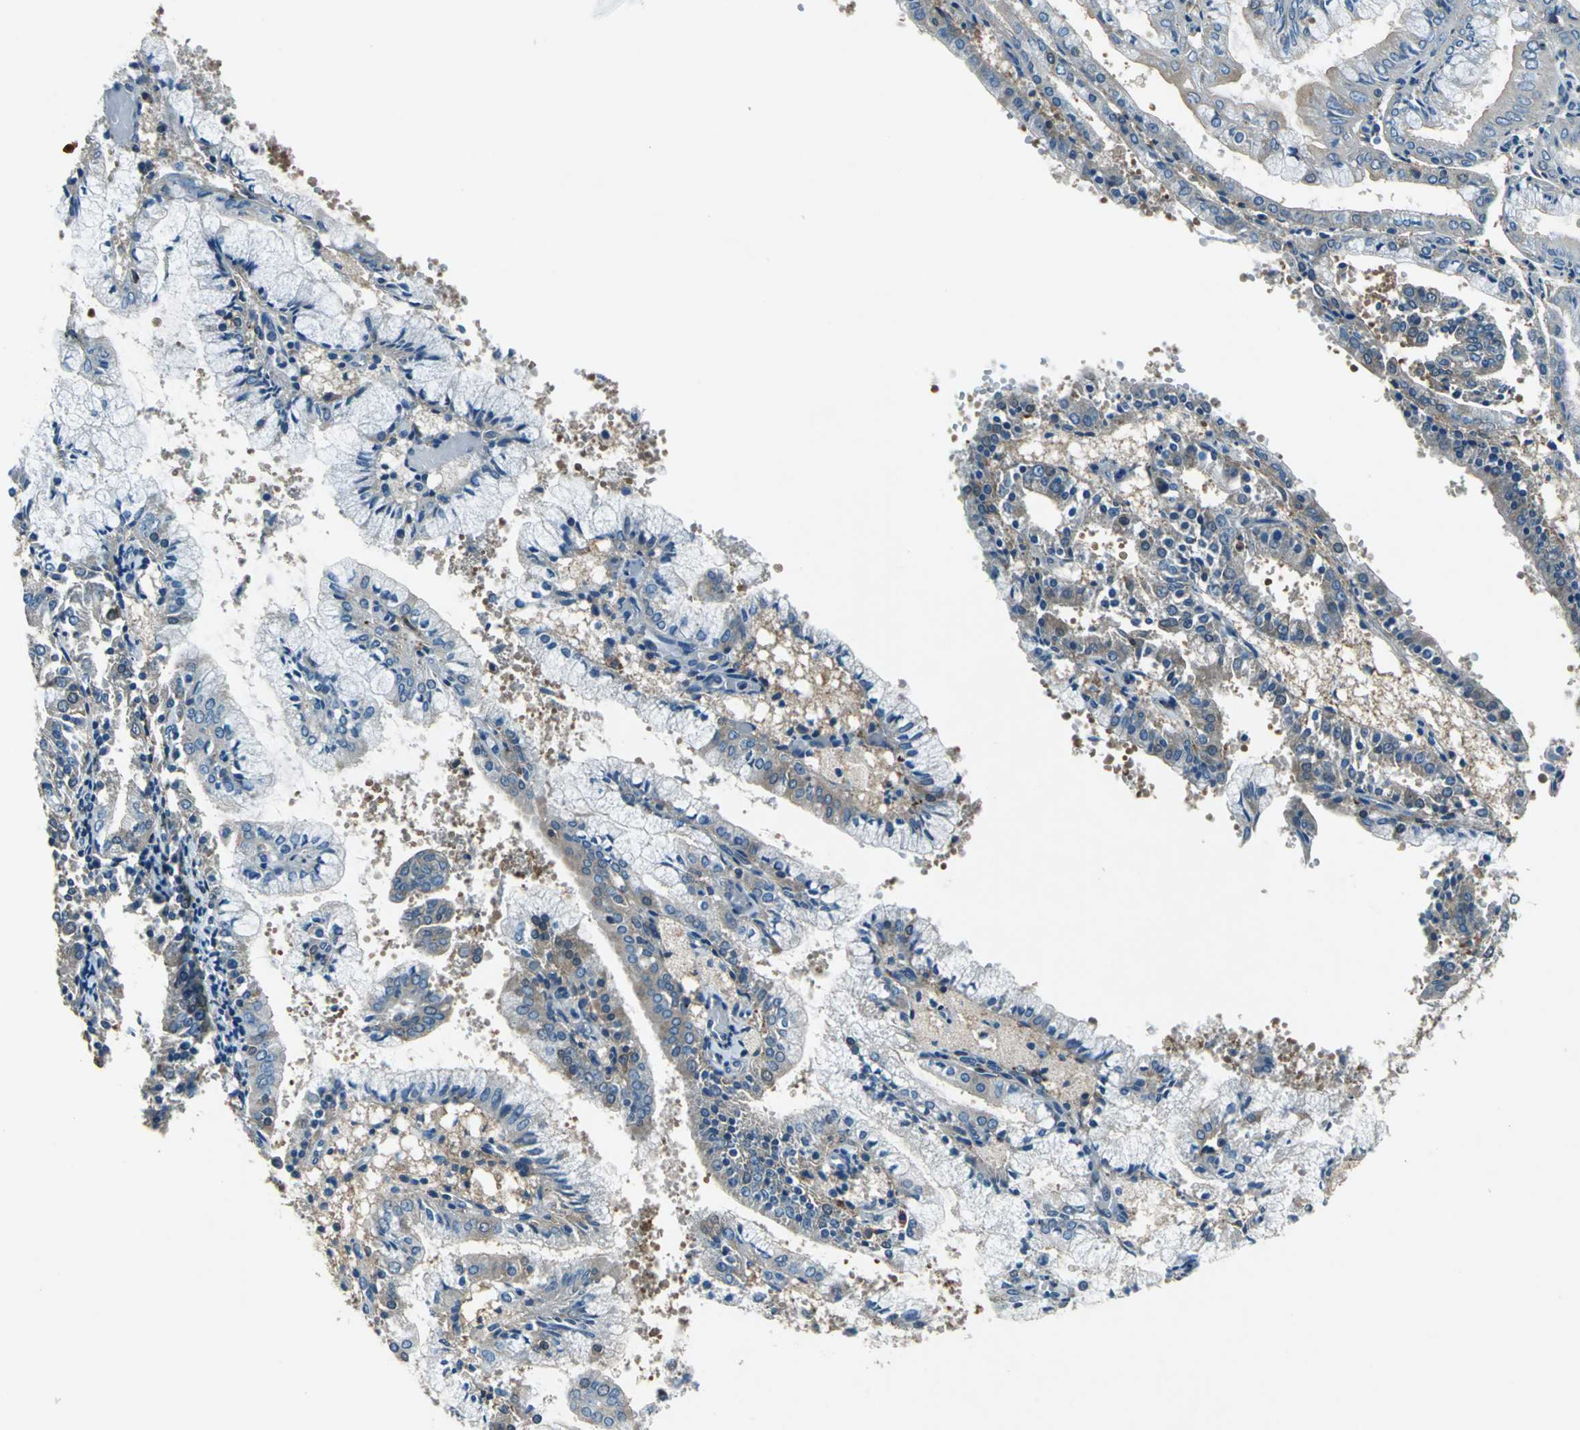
{"staining": {"intensity": "weak", "quantity": "<25%", "location": "cytoplasmic/membranous"}, "tissue": "endometrial cancer", "cell_type": "Tumor cells", "image_type": "cancer", "snomed": [{"axis": "morphology", "description": "Adenocarcinoma, NOS"}, {"axis": "topography", "description": "Endometrium"}], "caption": "Tumor cells show no significant protein positivity in endometrial adenocarcinoma.", "gene": "PRKCA", "patient": {"sex": "female", "age": 63}}